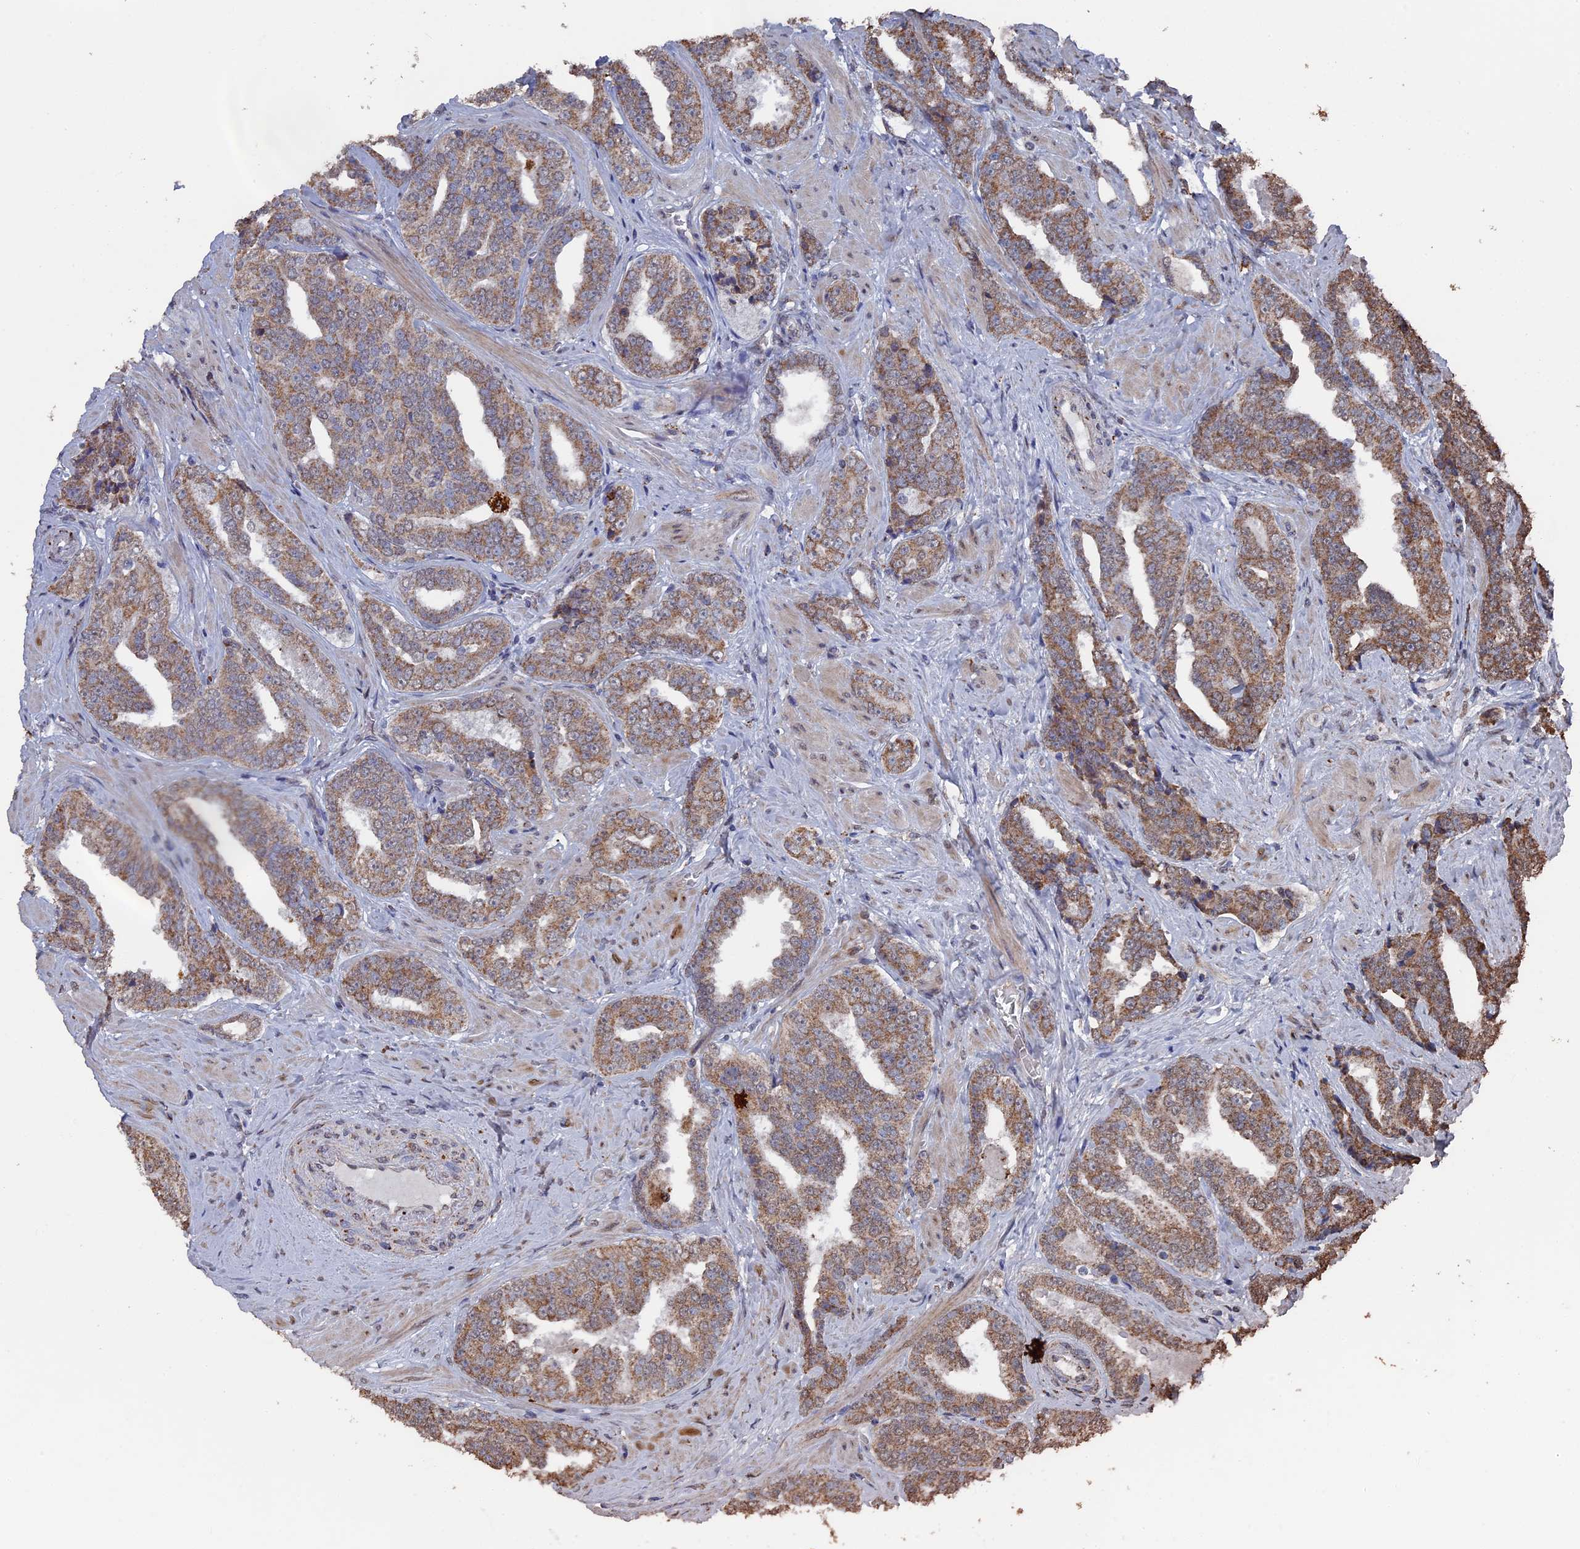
{"staining": {"intensity": "moderate", "quantity": ">75%", "location": "cytoplasmic/membranous"}, "tissue": "prostate cancer", "cell_type": "Tumor cells", "image_type": "cancer", "snomed": [{"axis": "morphology", "description": "Adenocarcinoma, High grade"}, {"axis": "topography", "description": "Prostate"}], "caption": "The immunohistochemical stain shows moderate cytoplasmic/membranous positivity in tumor cells of prostate adenocarcinoma (high-grade) tissue. The staining is performed using DAB brown chromogen to label protein expression. The nuclei are counter-stained blue using hematoxylin.", "gene": "SMG9", "patient": {"sex": "male", "age": 67}}